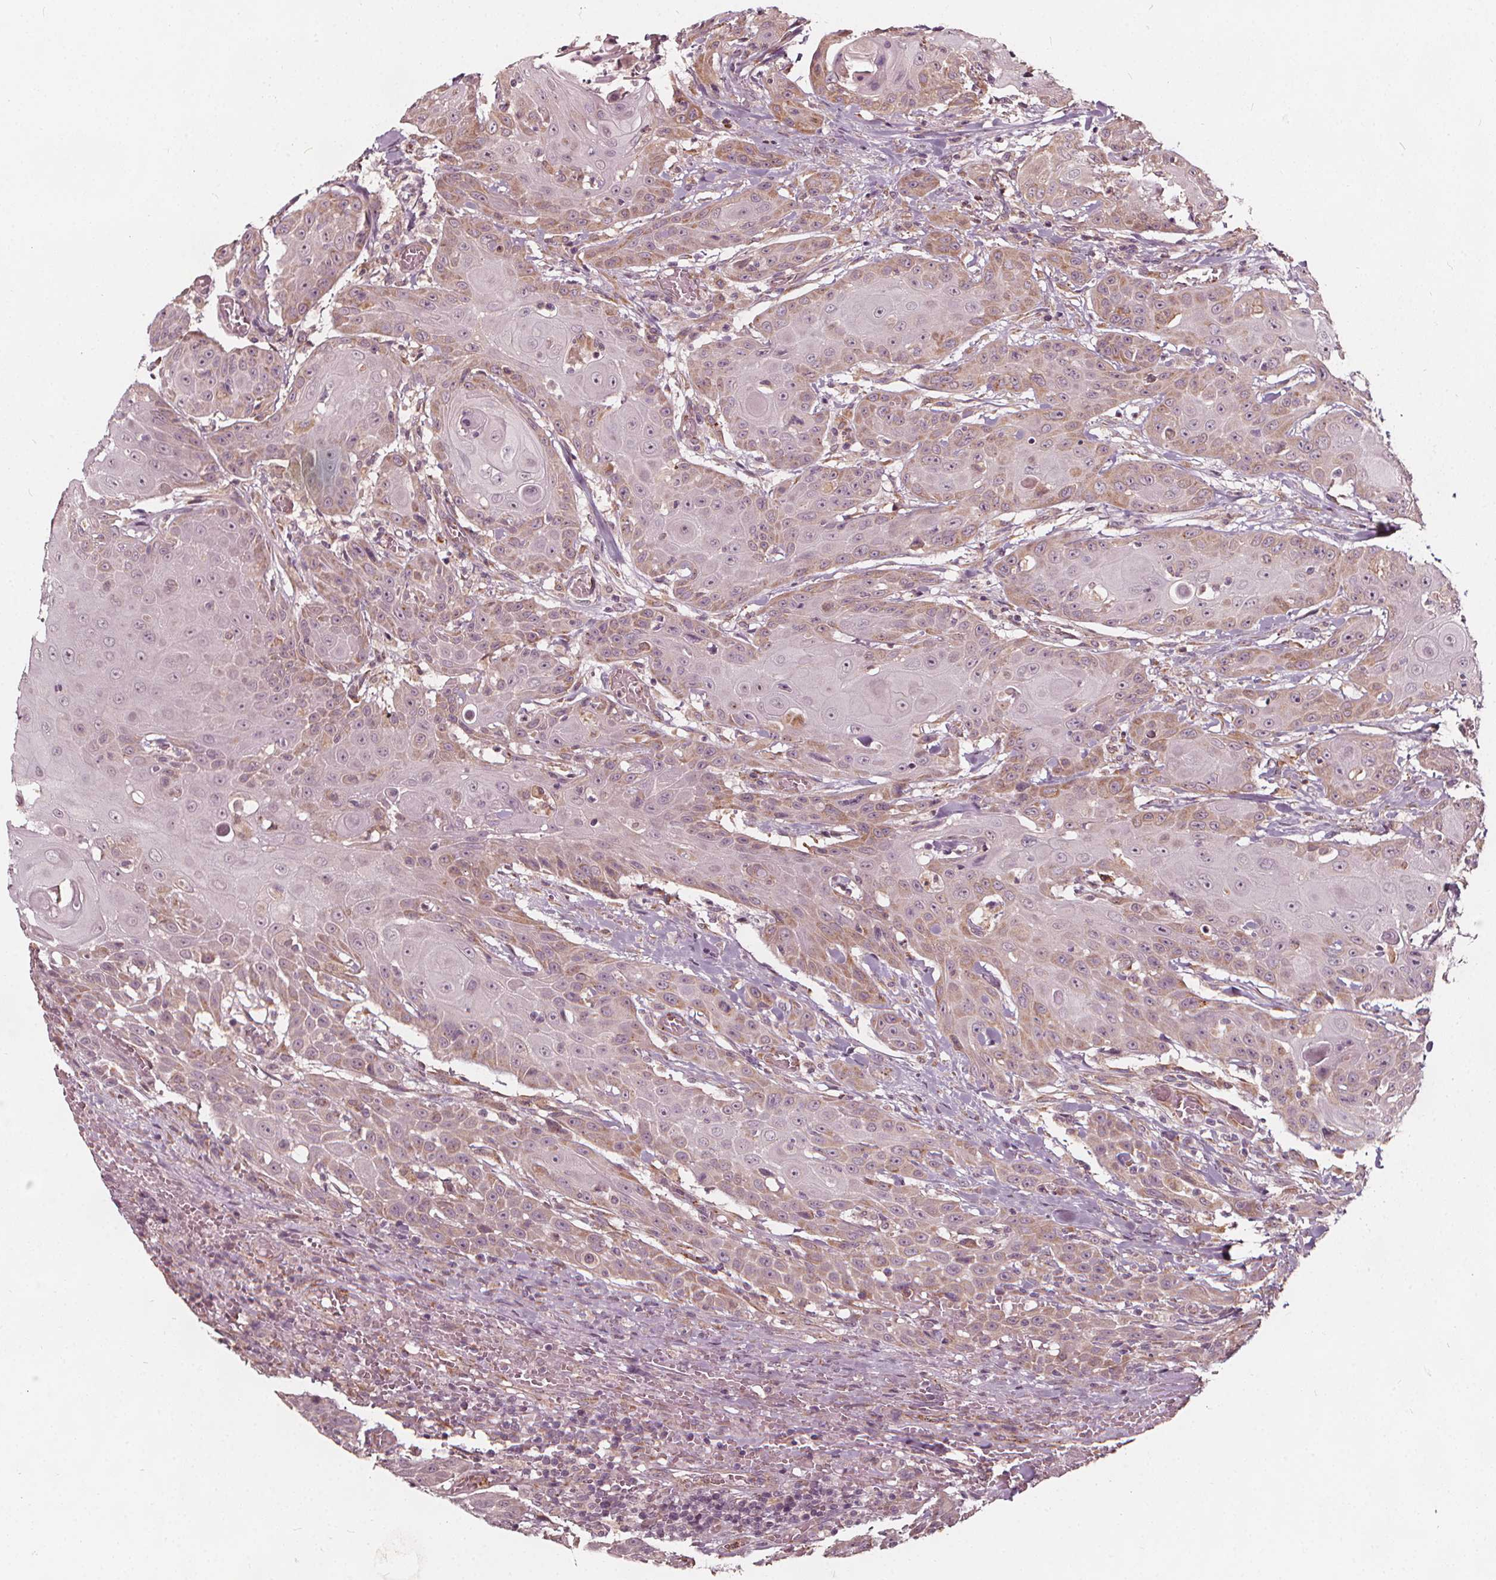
{"staining": {"intensity": "weak", "quantity": "25%-75%", "location": "cytoplasmic/membranous"}, "tissue": "head and neck cancer", "cell_type": "Tumor cells", "image_type": "cancer", "snomed": [{"axis": "morphology", "description": "Normal tissue, NOS"}, {"axis": "morphology", "description": "Squamous cell carcinoma, NOS"}, {"axis": "topography", "description": "Oral tissue"}, {"axis": "topography", "description": "Head-Neck"}], "caption": "Immunohistochemical staining of head and neck cancer reveals low levels of weak cytoplasmic/membranous positivity in about 25%-75% of tumor cells.", "gene": "NPC1L1", "patient": {"sex": "female", "age": 55}}